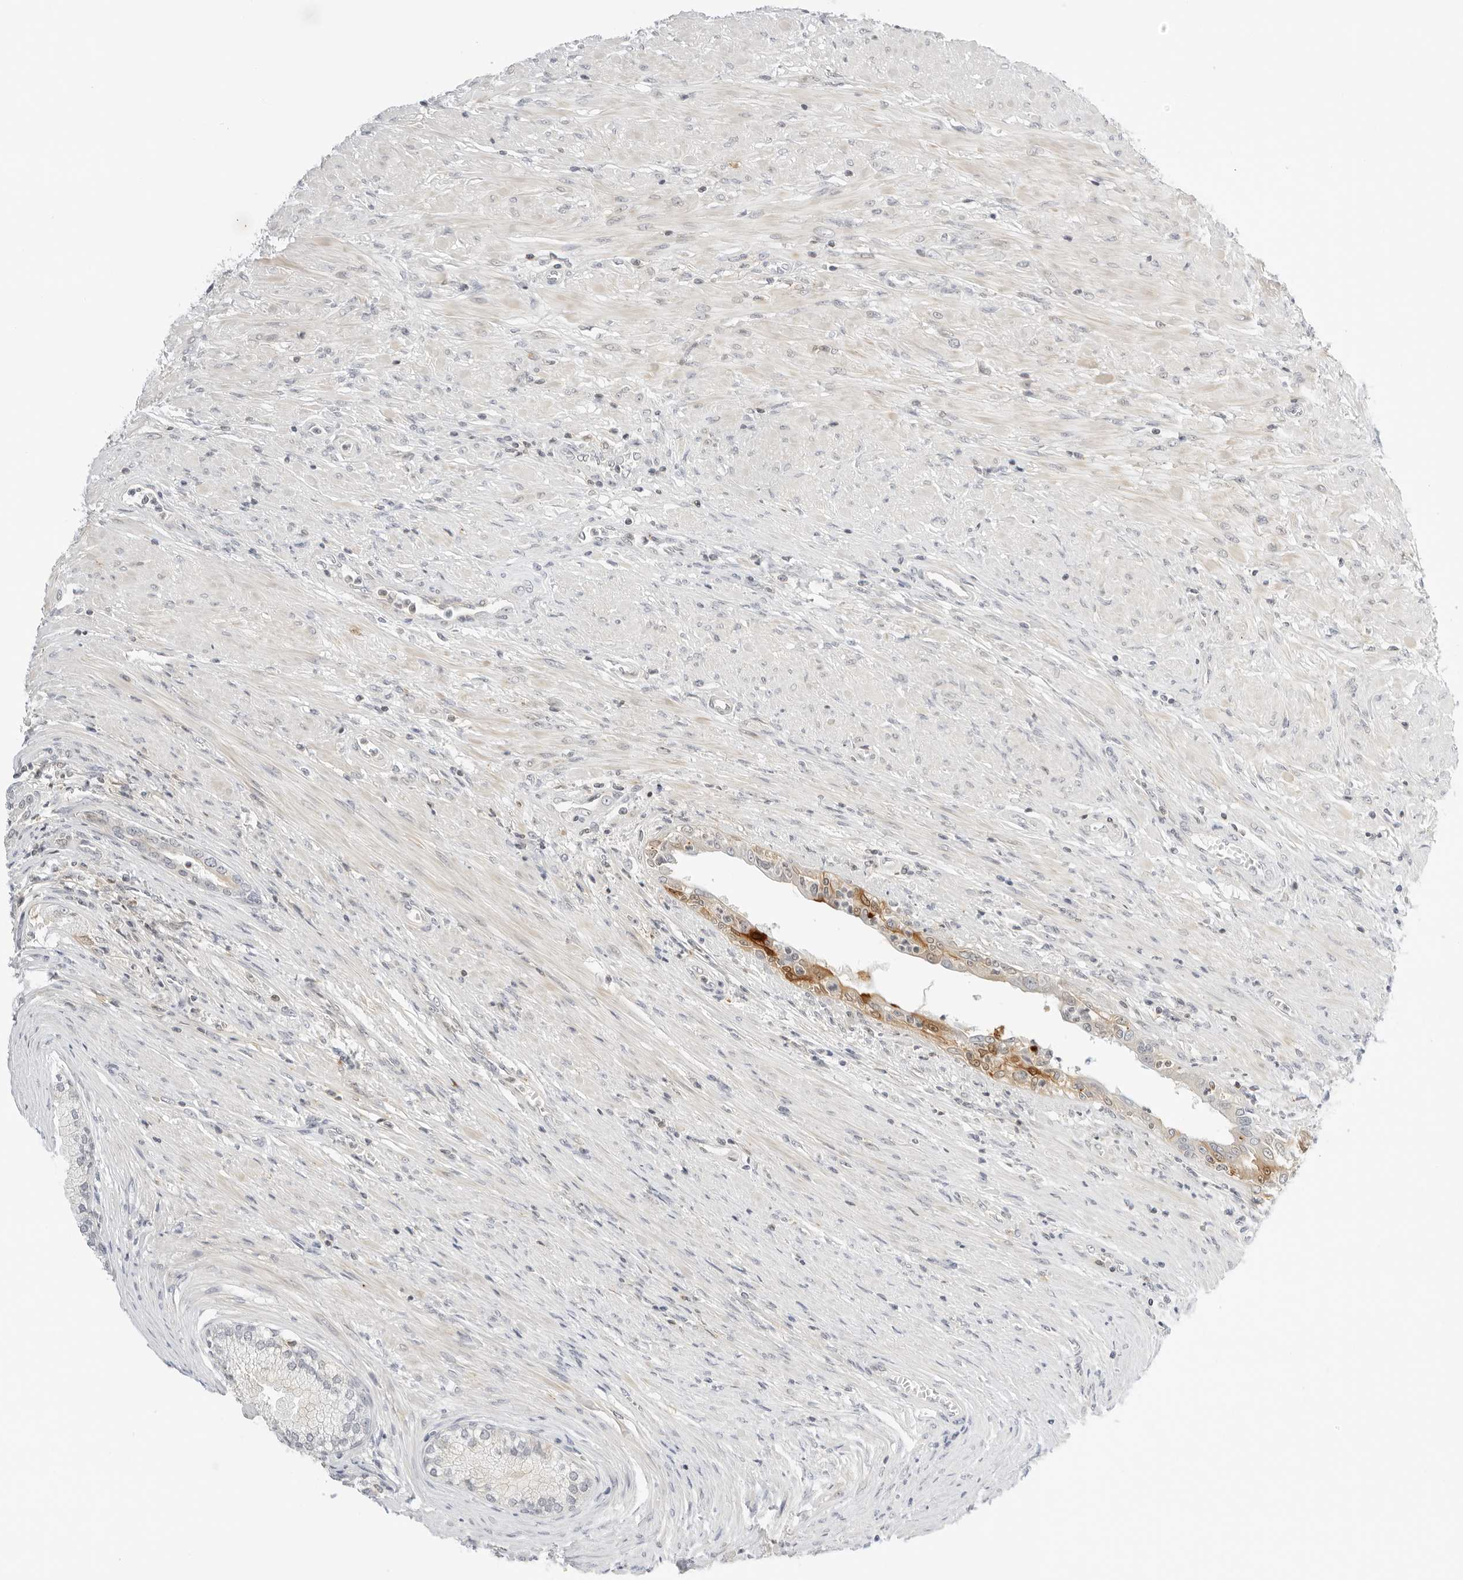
{"staining": {"intensity": "moderate", "quantity": "<25%", "location": "cytoplasmic/membranous"}, "tissue": "prostate cancer", "cell_type": "Tumor cells", "image_type": "cancer", "snomed": [{"axis": "morphology", "description": "Normal tissue, NOS"}, {"axis": "morphology", "description": "Adenocarcinoma, Low grade"}, {"axis": "topography", "description": "Prostate"}, {"axis": "topography", "description": "Peripheral nerve tissue"}], "caption": "A brown stain highlights moderate cytoplasmic/membranous expression of a protein in prostate cancer (adenocarcinoma (low-grade)) tumor cells. The staining is performed using DAB brown chromogen to label protein expression. The nuclei are counter-stained blue using hematoxylin.", "gene": "OSCP1", "patient": {"sex": "male", "age": 71}}